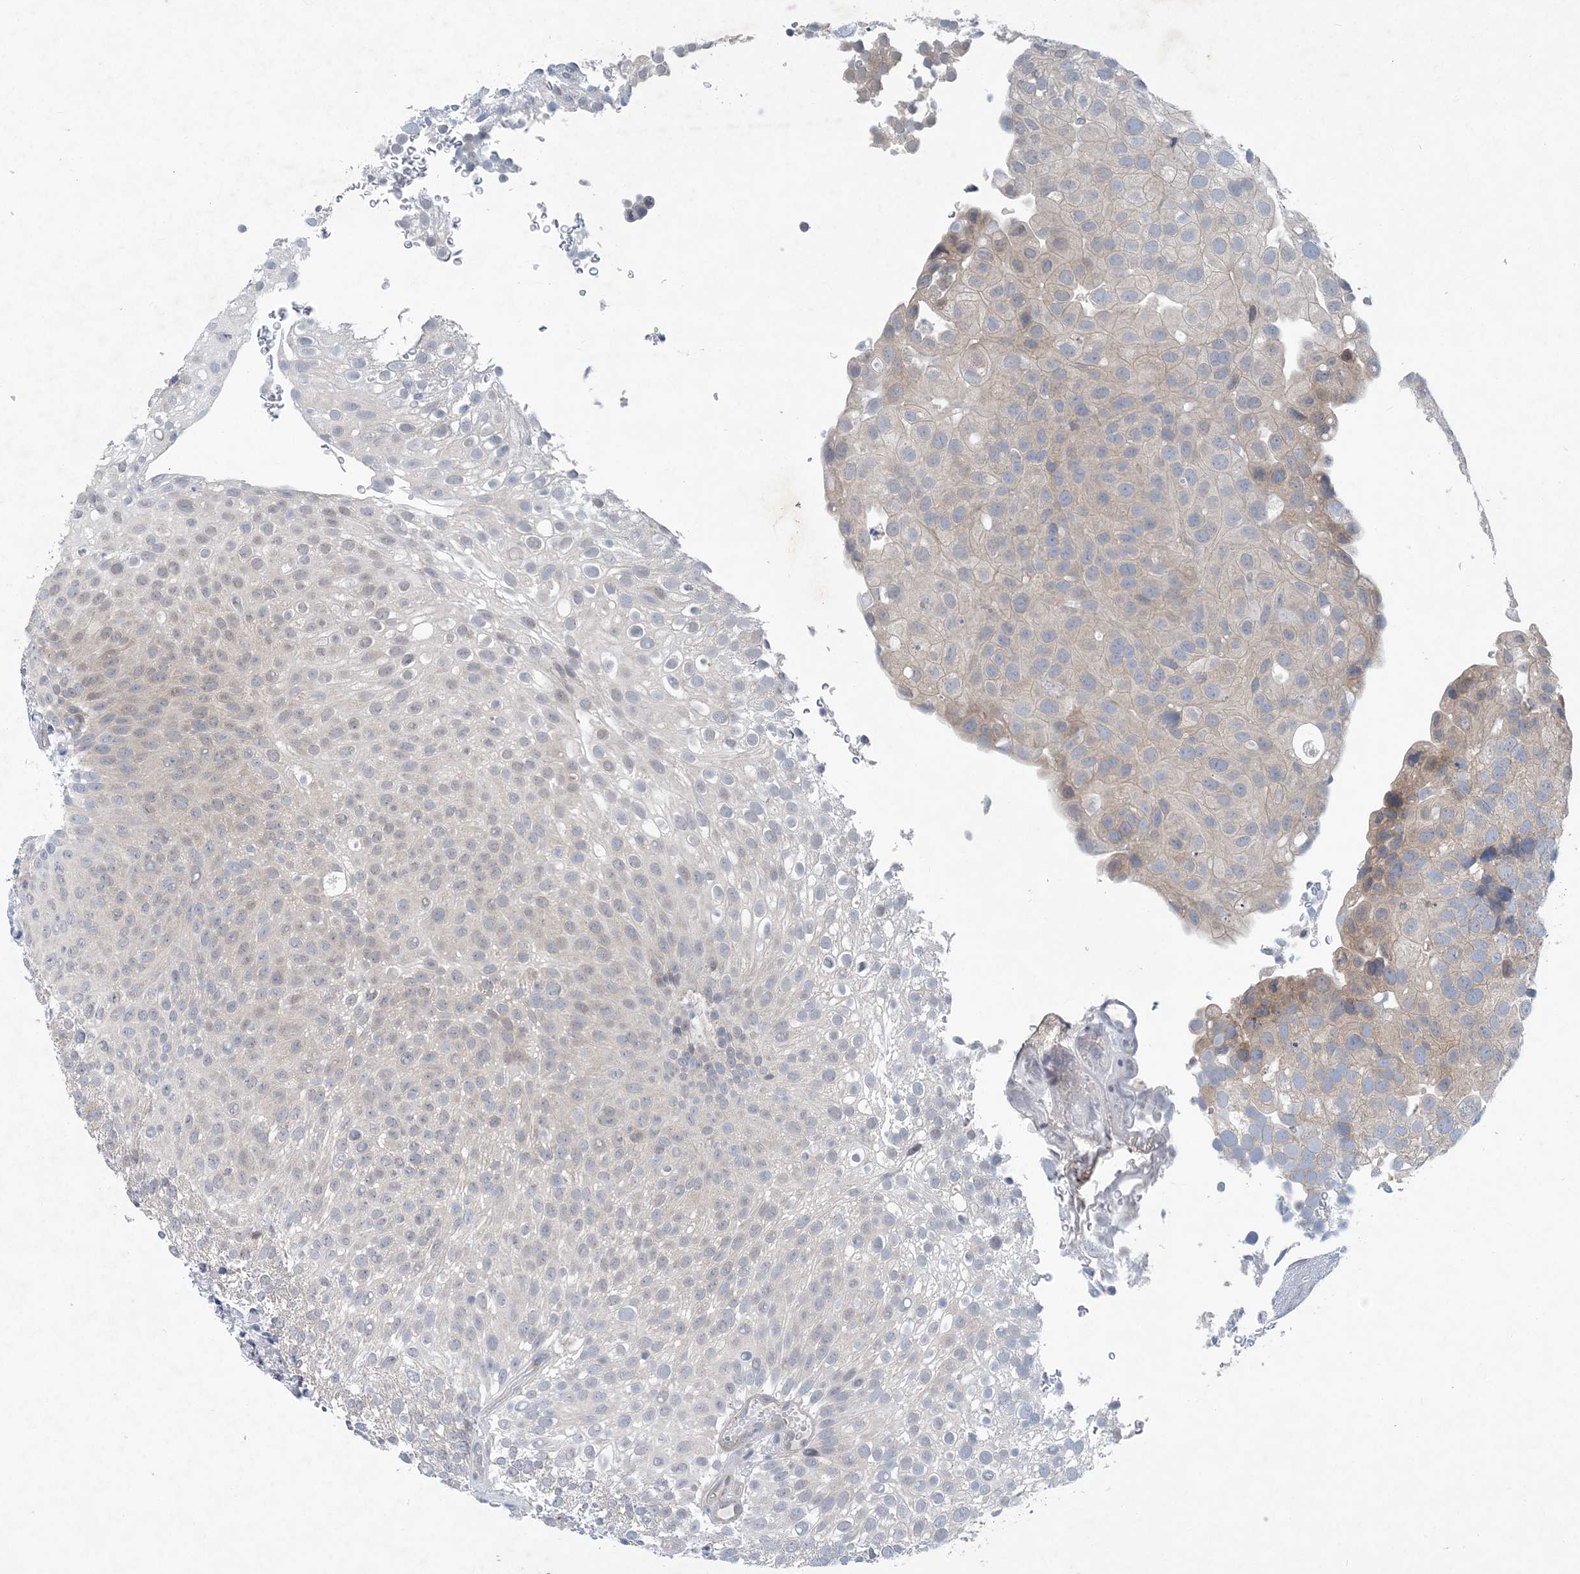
{"staining": {"intensity": "weak", "quantity": "<25%", "location": "cytoplasmic/membranous"}, "tissue": "urothelial cancer", "cell_type": "Tumor cells", "image_type": "cancer", "snomed": [{"axis": "morphology", "description": "Urothelial carcinoma, Low grade"}, {"axis": "topography", "description": "Urinary bladder"}], "caption": "Immunohistochemistry of human urothelial cancer displays no staining in tumor cells.", "gene": "HIKESHI", "patient": {"sex": "male", "age": 78}}